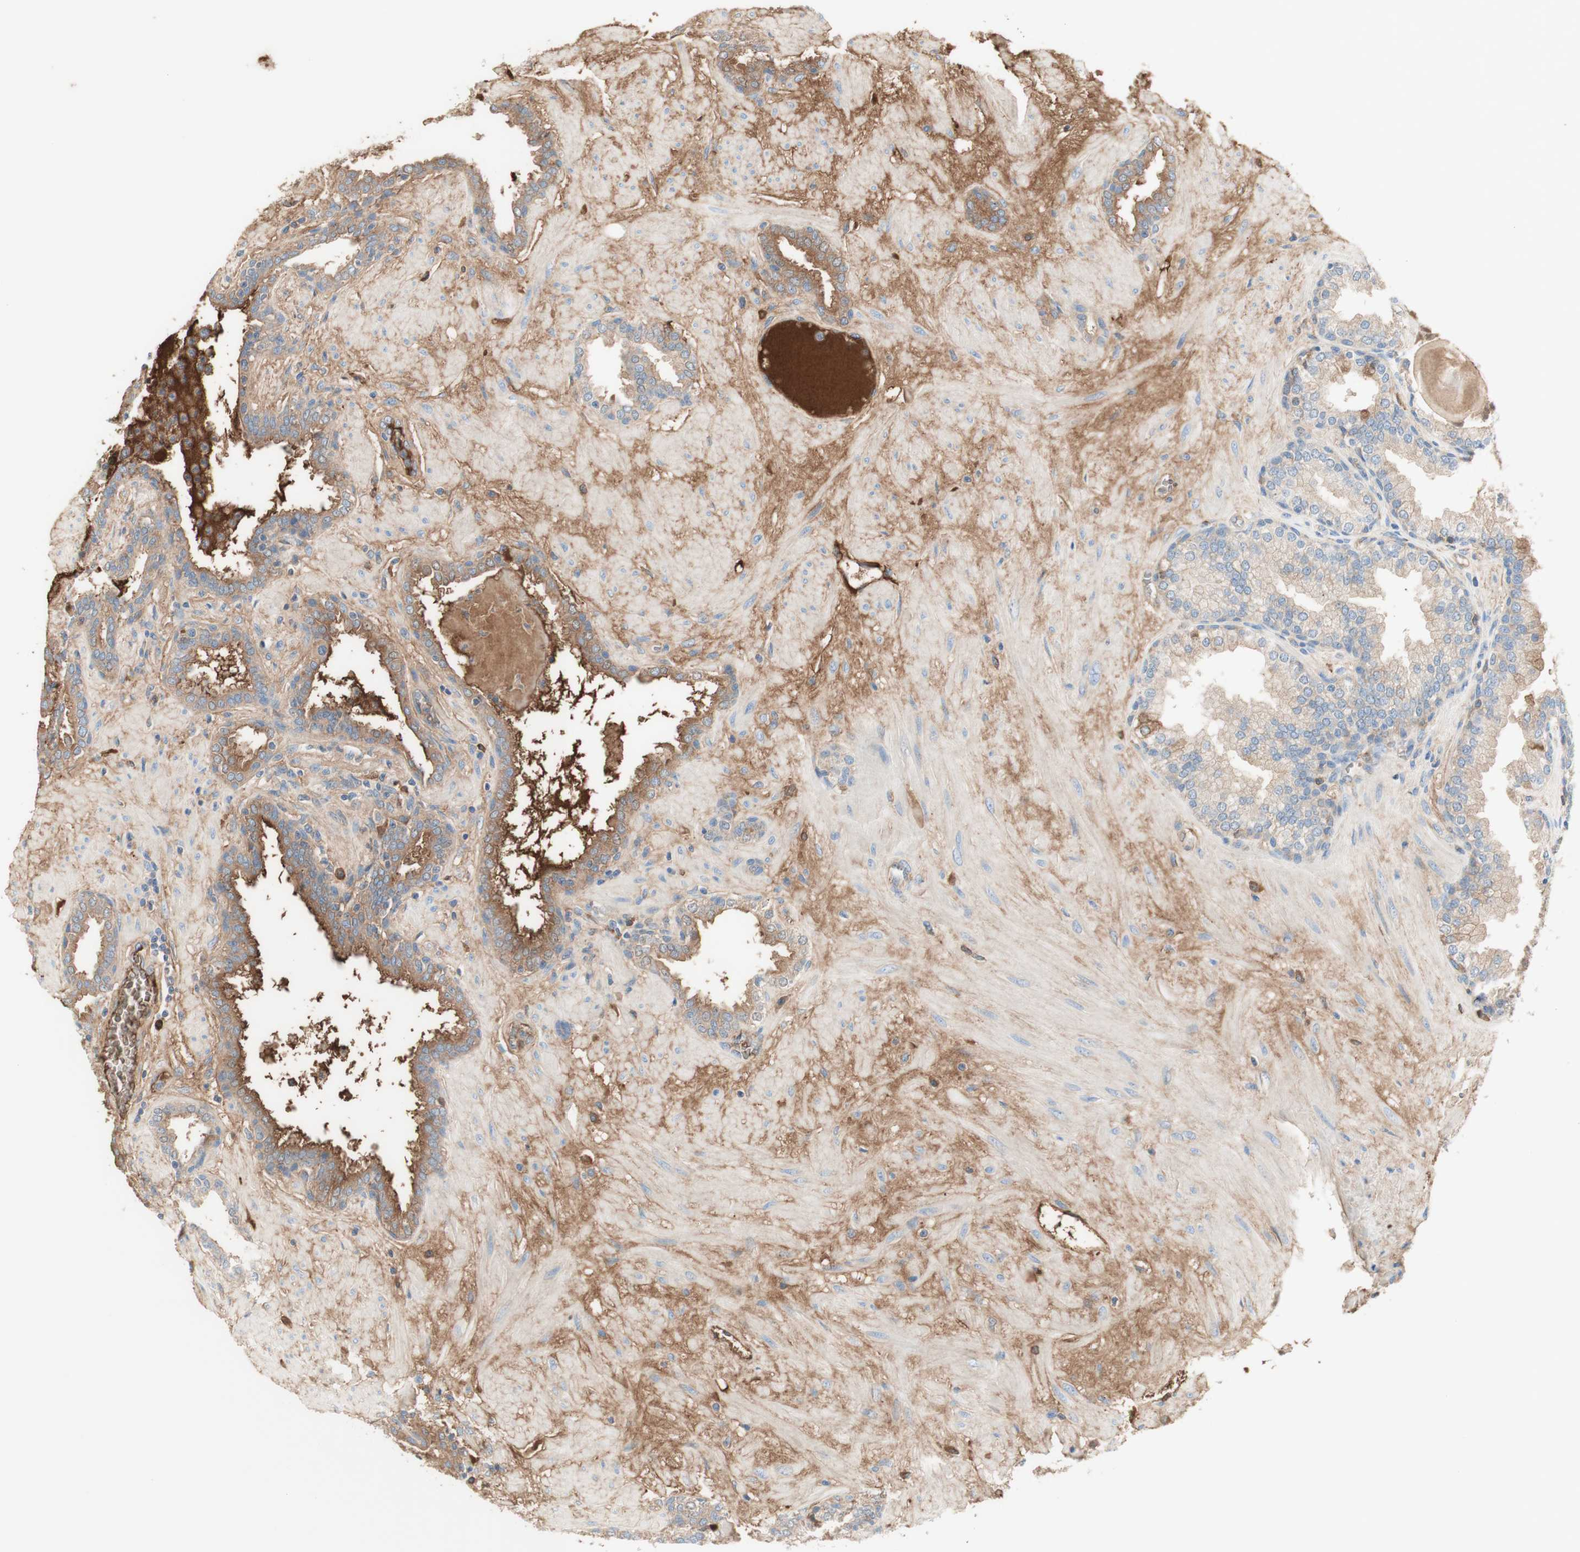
{"staining": {"intensity": "moderate", "quantity": "25%-75%", "location": "cytoplasmic/membranous"}, "tissue": "prostate", "cell_type": "Glandular cells", "image_type": "normal", "snomed": [{"axis": "morphology", "description": "Normal tissue, NOS"}, {"axis": "topography", "description": "Prostate"}], "caption": "IHC (DAB) staining of unremarkable human prostate shows moderate cytoplasmic/membranous protein staining in approximately 25%-75% of glandular cells. (brown staining indicates protein expression, while blue staining denotes nuclei).", "gene": "KNG1", "patient": {"sex": "male", "age": 51}}